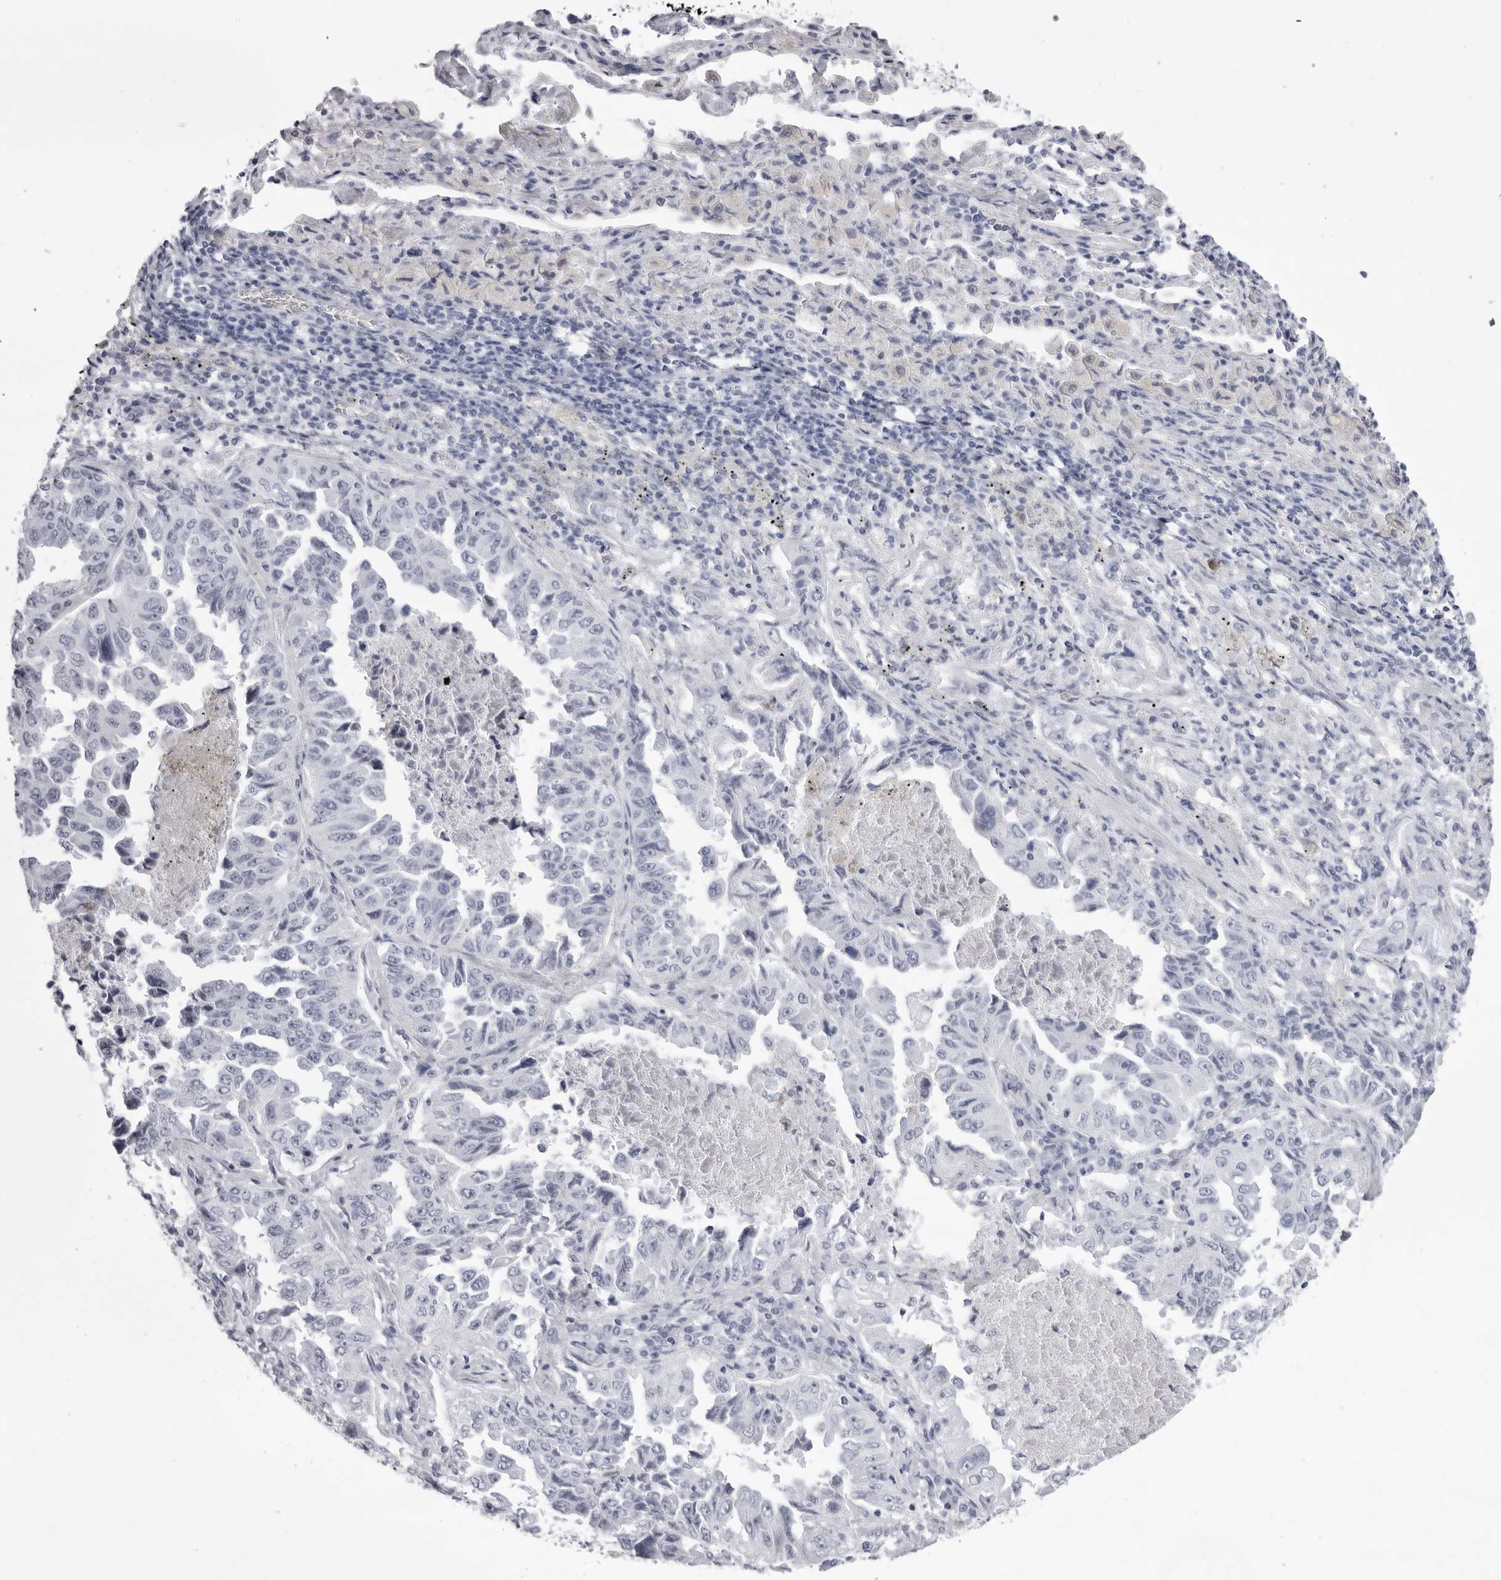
{"staining": {"intensity": "negative", "quantity": "none", "location": "none"}, "tissue": "lung cancer", "cell_type": "Tumor cells", "image_type": "cancer", "snomed": [{"axis": "morphology", "description": "Adenocarcinoma, NOS"}, {"axis": "topography", "description": "Lung"}], "caption": "IHC micrograph of neoplastic tissue: human lung adenocarcinoma stained with DAB (3,3'-diaminobenzidine) reveals no significant protein staining in tumor cells.", "gene": "TMOD4", "patient": {"sex": "female", "age": 51}}